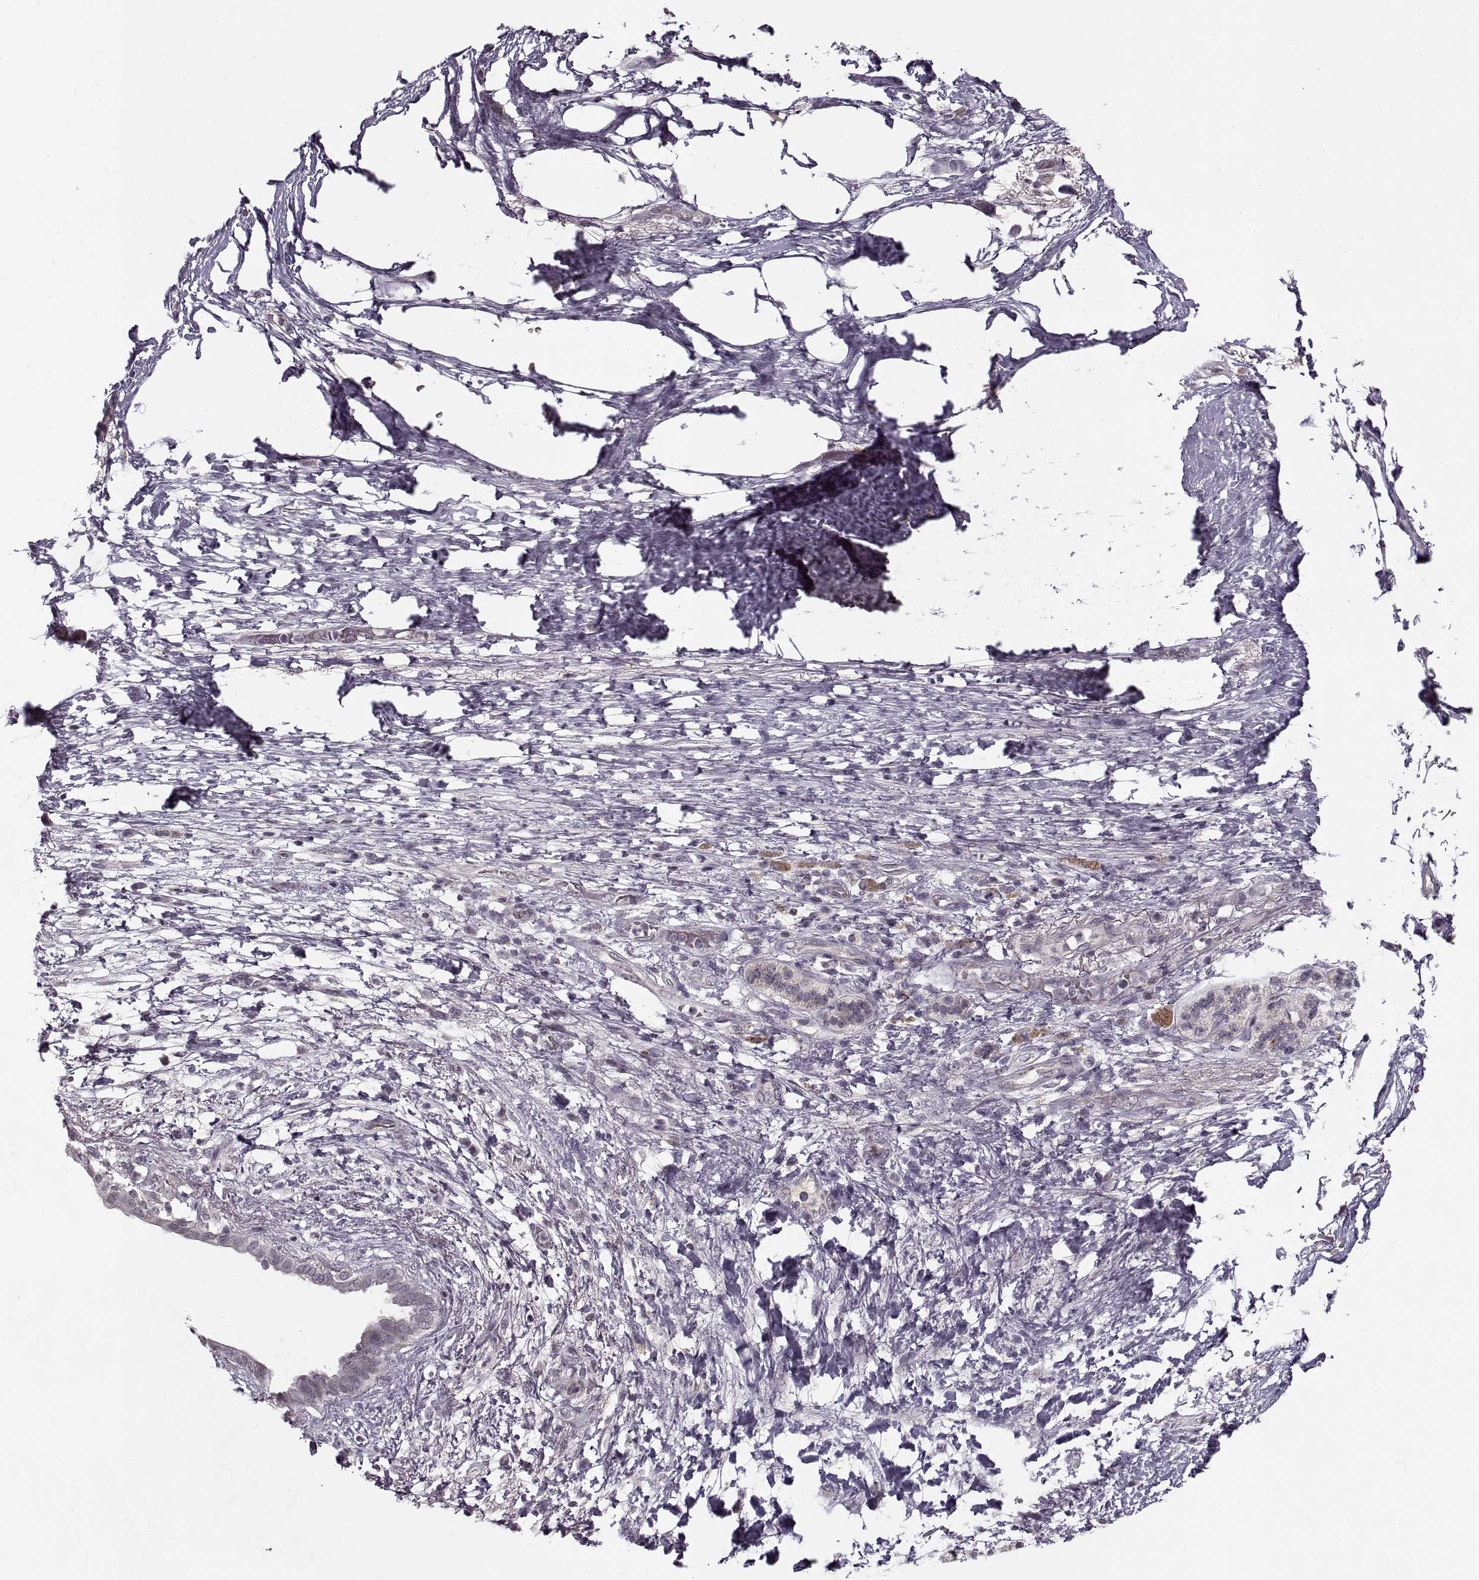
{"staining": {"intensity": "negative", "quantity": "none", "location": "none"}, "tissue": "pancreatic cancer", "cell_type": "Tumor cells", "image_type": "cancer", "snomed": [{"axis": "morphology", "description": "Adenocarcinoma, NOS"}, {"axis": "topography", "description": "Pancreas"}], "caption": "Pancreatic adenocarcinoma was stained to show a protein in brown. There is no significant expression in tumor cells.", "gene": "ASIC3", "patient": {"sex": "female", "age": 72}}